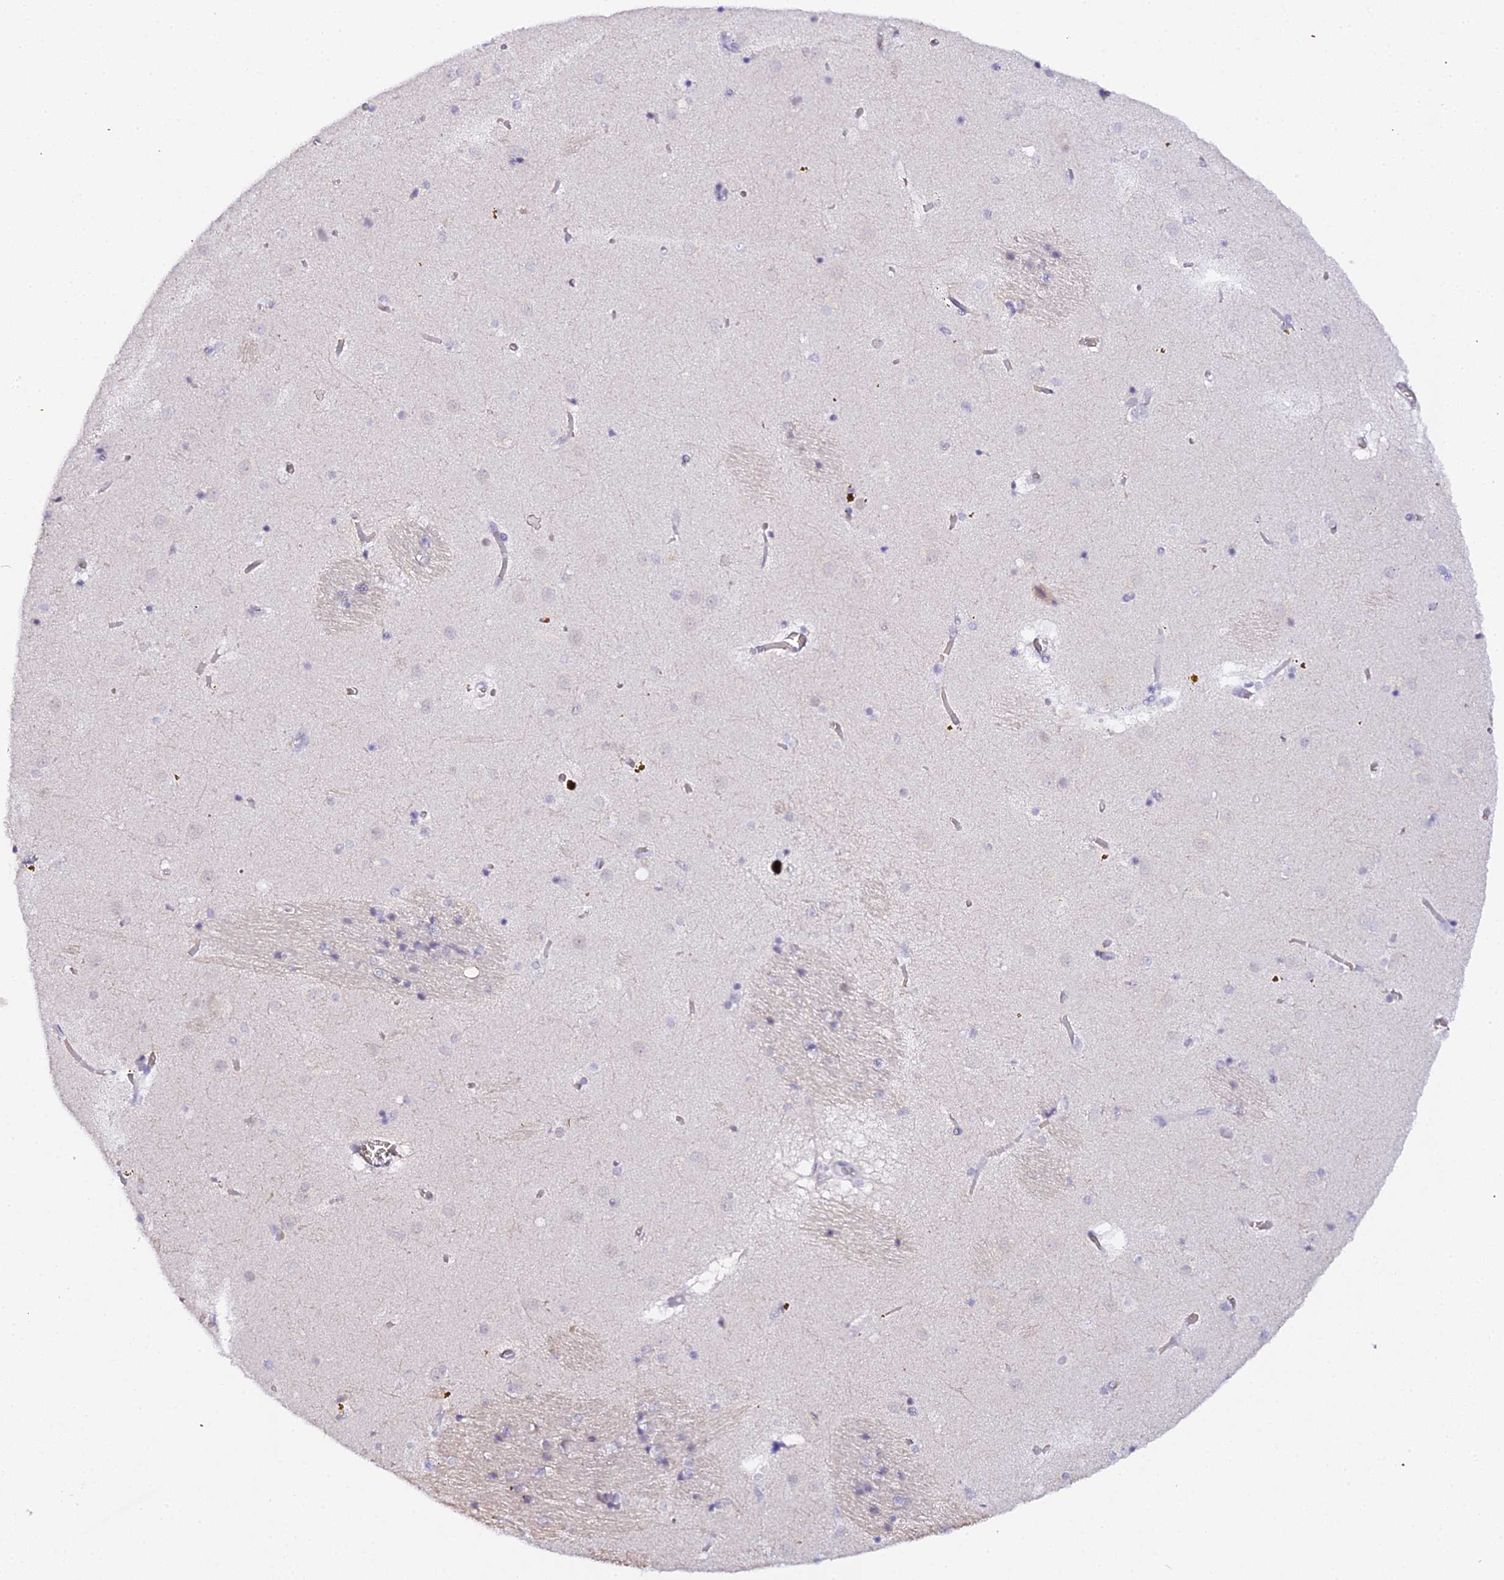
{"staining": {"intensity": "negative", "quantity": "none", "location": "none"}, "tissue": "caudate", "cell_type": "Glial cells", "image_type": "normal", "snomed": [{"axis": "morphology", "description": "Normal tissue, NOS"}, {"axis": "topography", "description": "Lateral ventricle wall"}], "caption": "An immunohistochemistry (IHC) micrograph of benign caudate is shown. There is no staining in glial cells of caudate.", "gene": "CFAP45", "patient": {"sex": "male", "age": 70}}